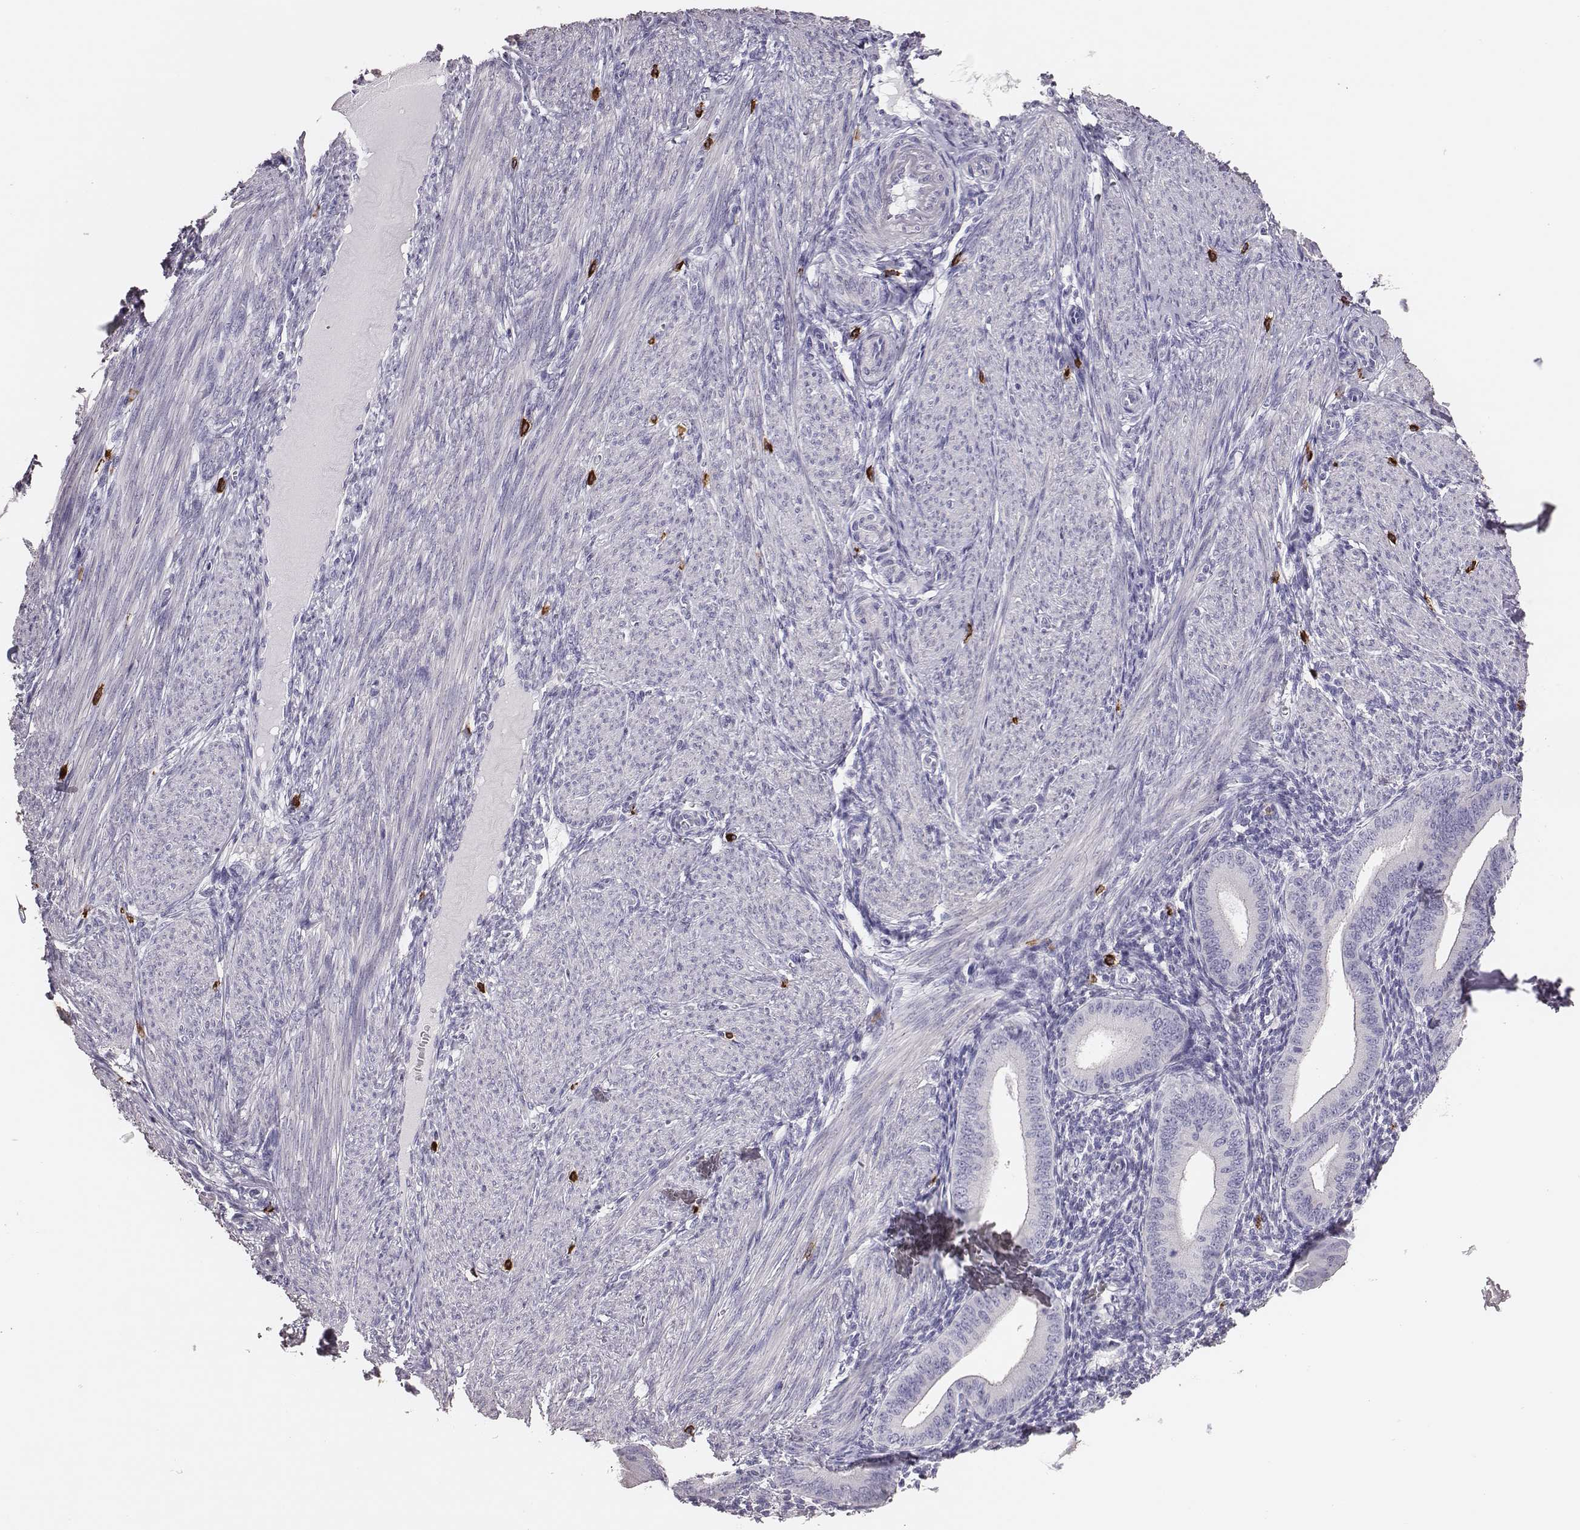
{"staining": {"intensity": "negative", "quantity": "none", "location": "none"}, "tissue": "endometrium", "cell_type": "Cells in endometrial stroma", "image_type": "normal", "snomed": [{"axis": "morphology", "description": "Normal tissue, NOS"}, {"axis": "topography", "description": "Endometrium"}], "caption": "This is an immunohistochemistry (IHC) photomicrograph of normal human endometrium. There is no positivity in cells in endometrial stroma.", "gene": "P2RY10", "patient": {"sex": "female", "age": 39}}